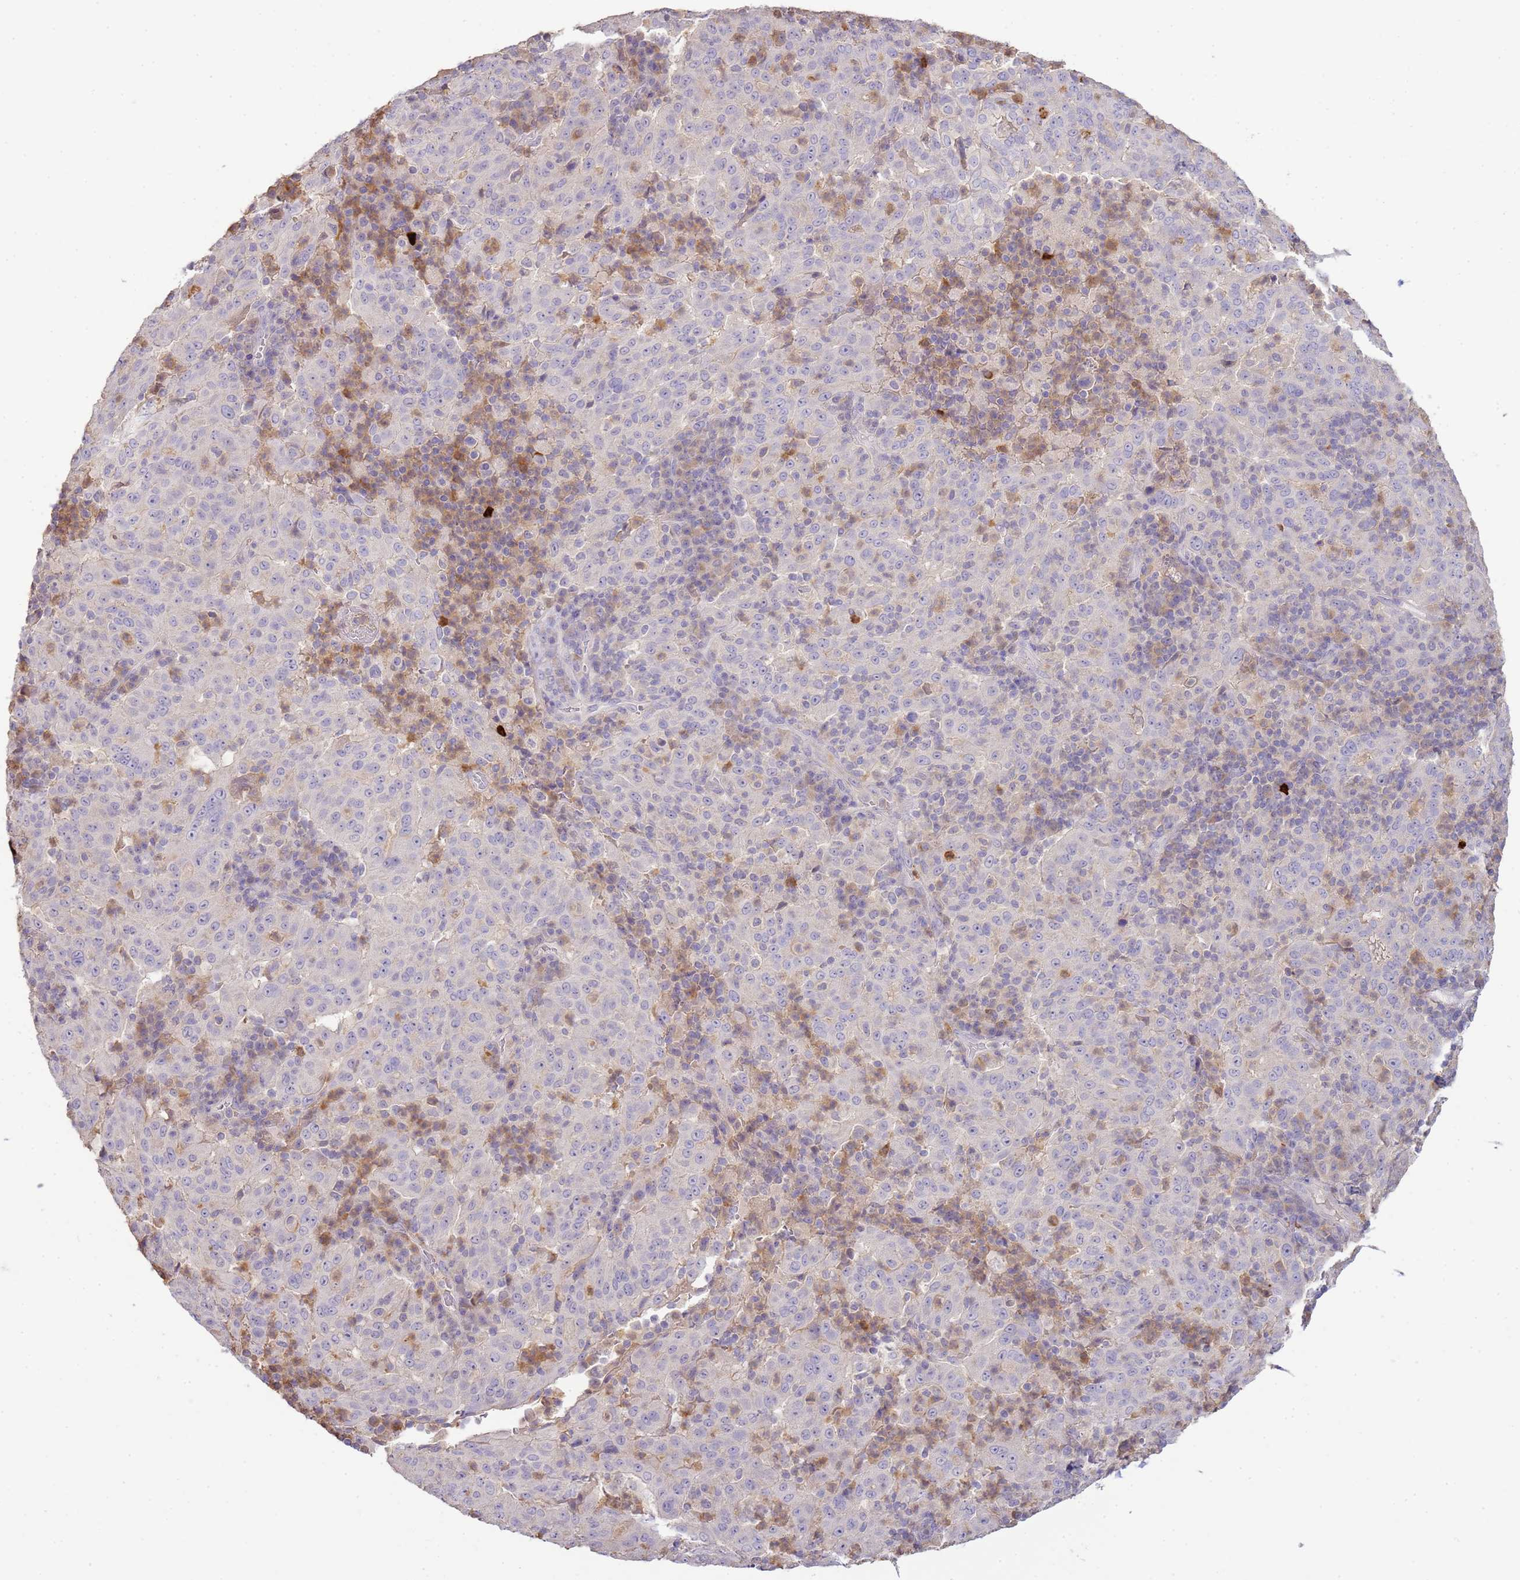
{"staining": {"intensity": "negative", "quantity": "none", "location": "none"}, "tissue": "pancreatic cancer", "cell_type": "Tumor cells", "image_type": "cancer", "snomed": [{"axis": "morphology", "description": "Adenocarcinoma, NOS"}, {"axis": "topography", "description": "Pancreas"}], "caption": "Pancreatic cancer was stained to show a protein in brown. There is no significant expression in tumor cells. Nuclei are stained in blue.", "gene": "IL2RG", "patient": {"sex": "male", "age": 63}}